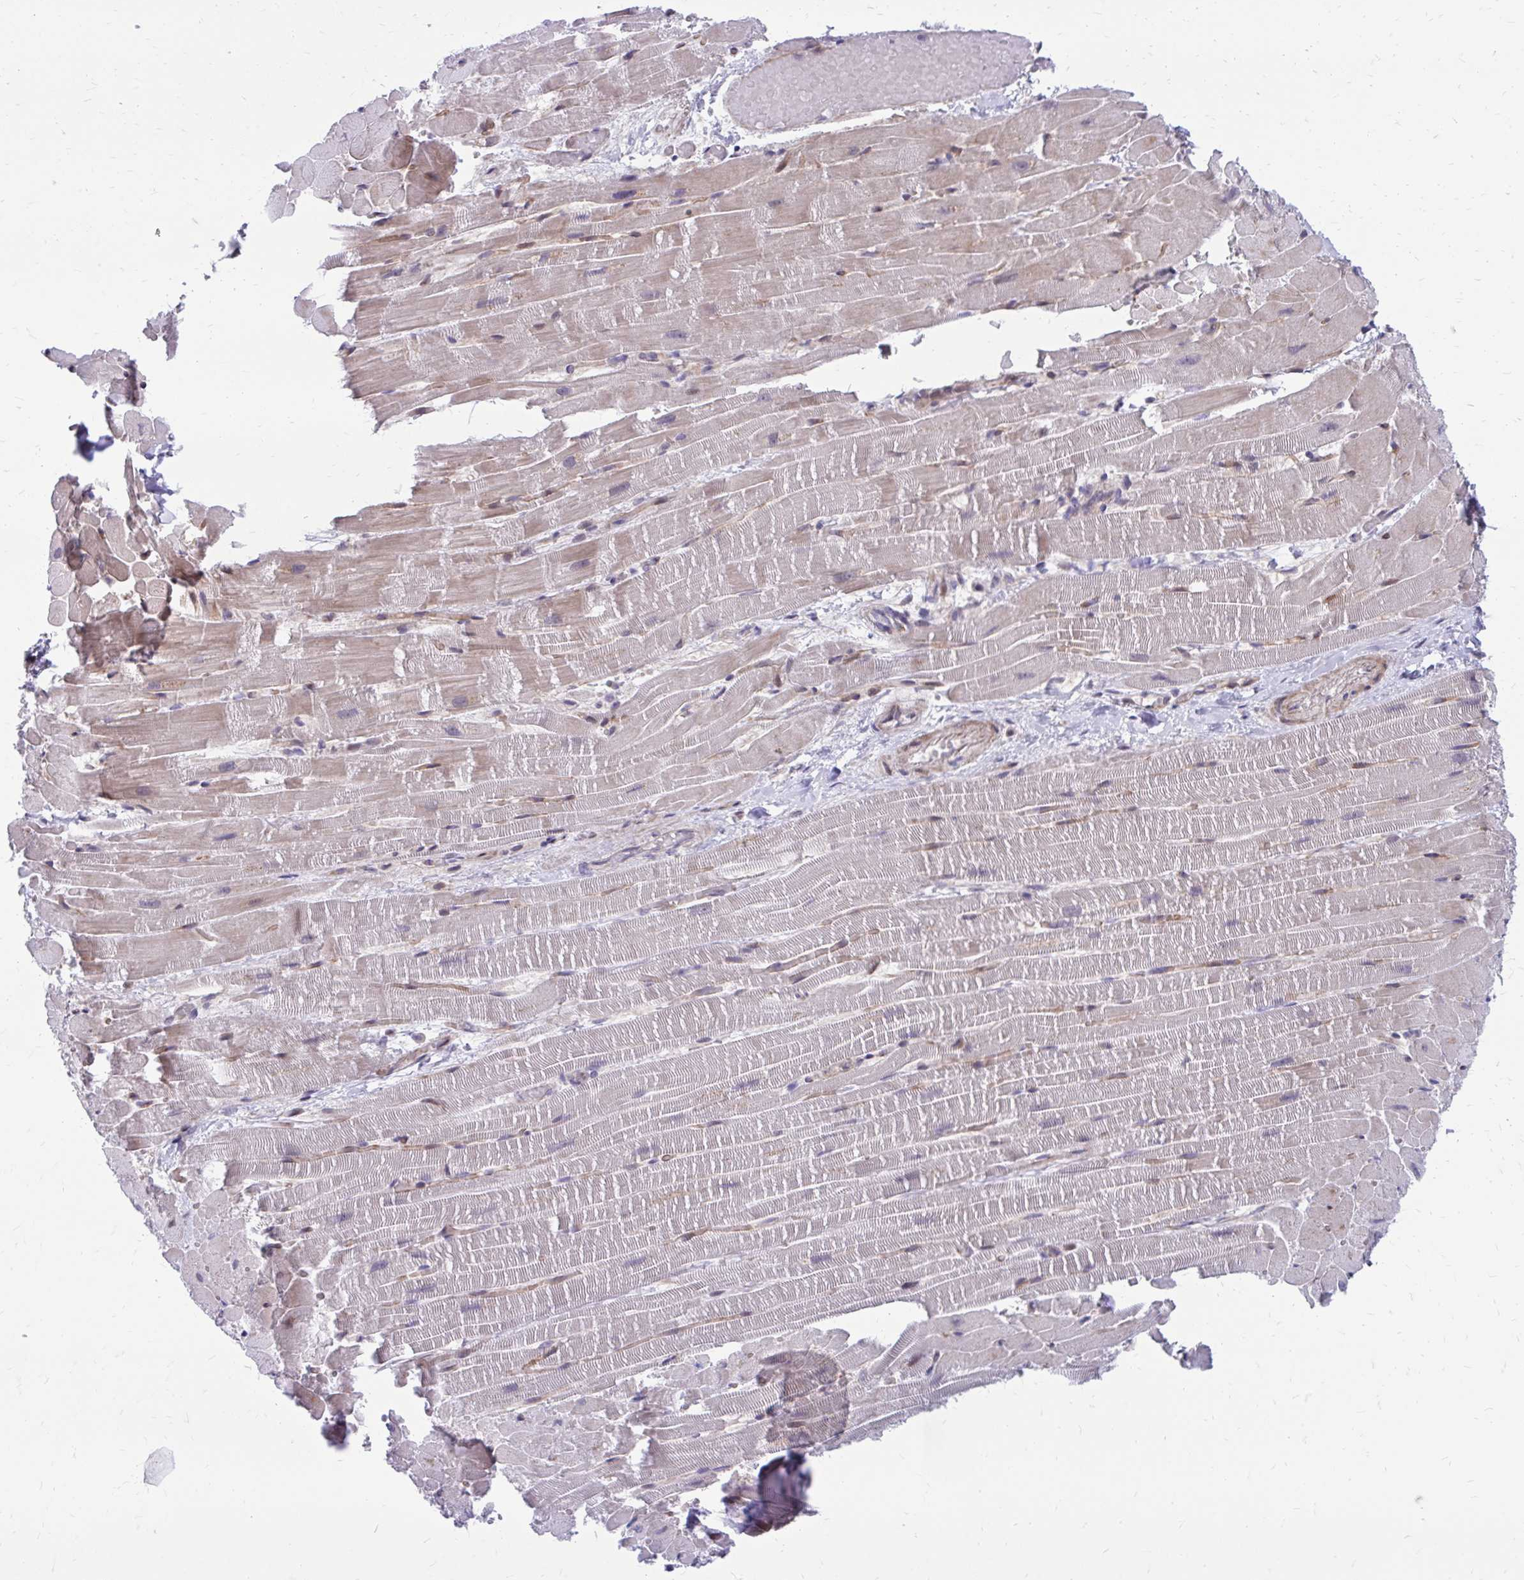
{"staining": {"intensity": "moderate", "quantity": "<25%", "location": "nuclear"}, "tissue": "heart muscle", "cell_type": "Cardiomyocytes", "image_type": "normal", "snomed": [{"axis": "morphology", "description": "Normal tissue, NOS"}, {"axis": "topography", "description": "Heart"}], "caption": "Cardiomyocytes exhibit moderate nuclear positivity in about <25% of cells in unremarkable heart muscle.", "gene": "ANKRD30B", "patient": {"sex": "male", "age": 37}}